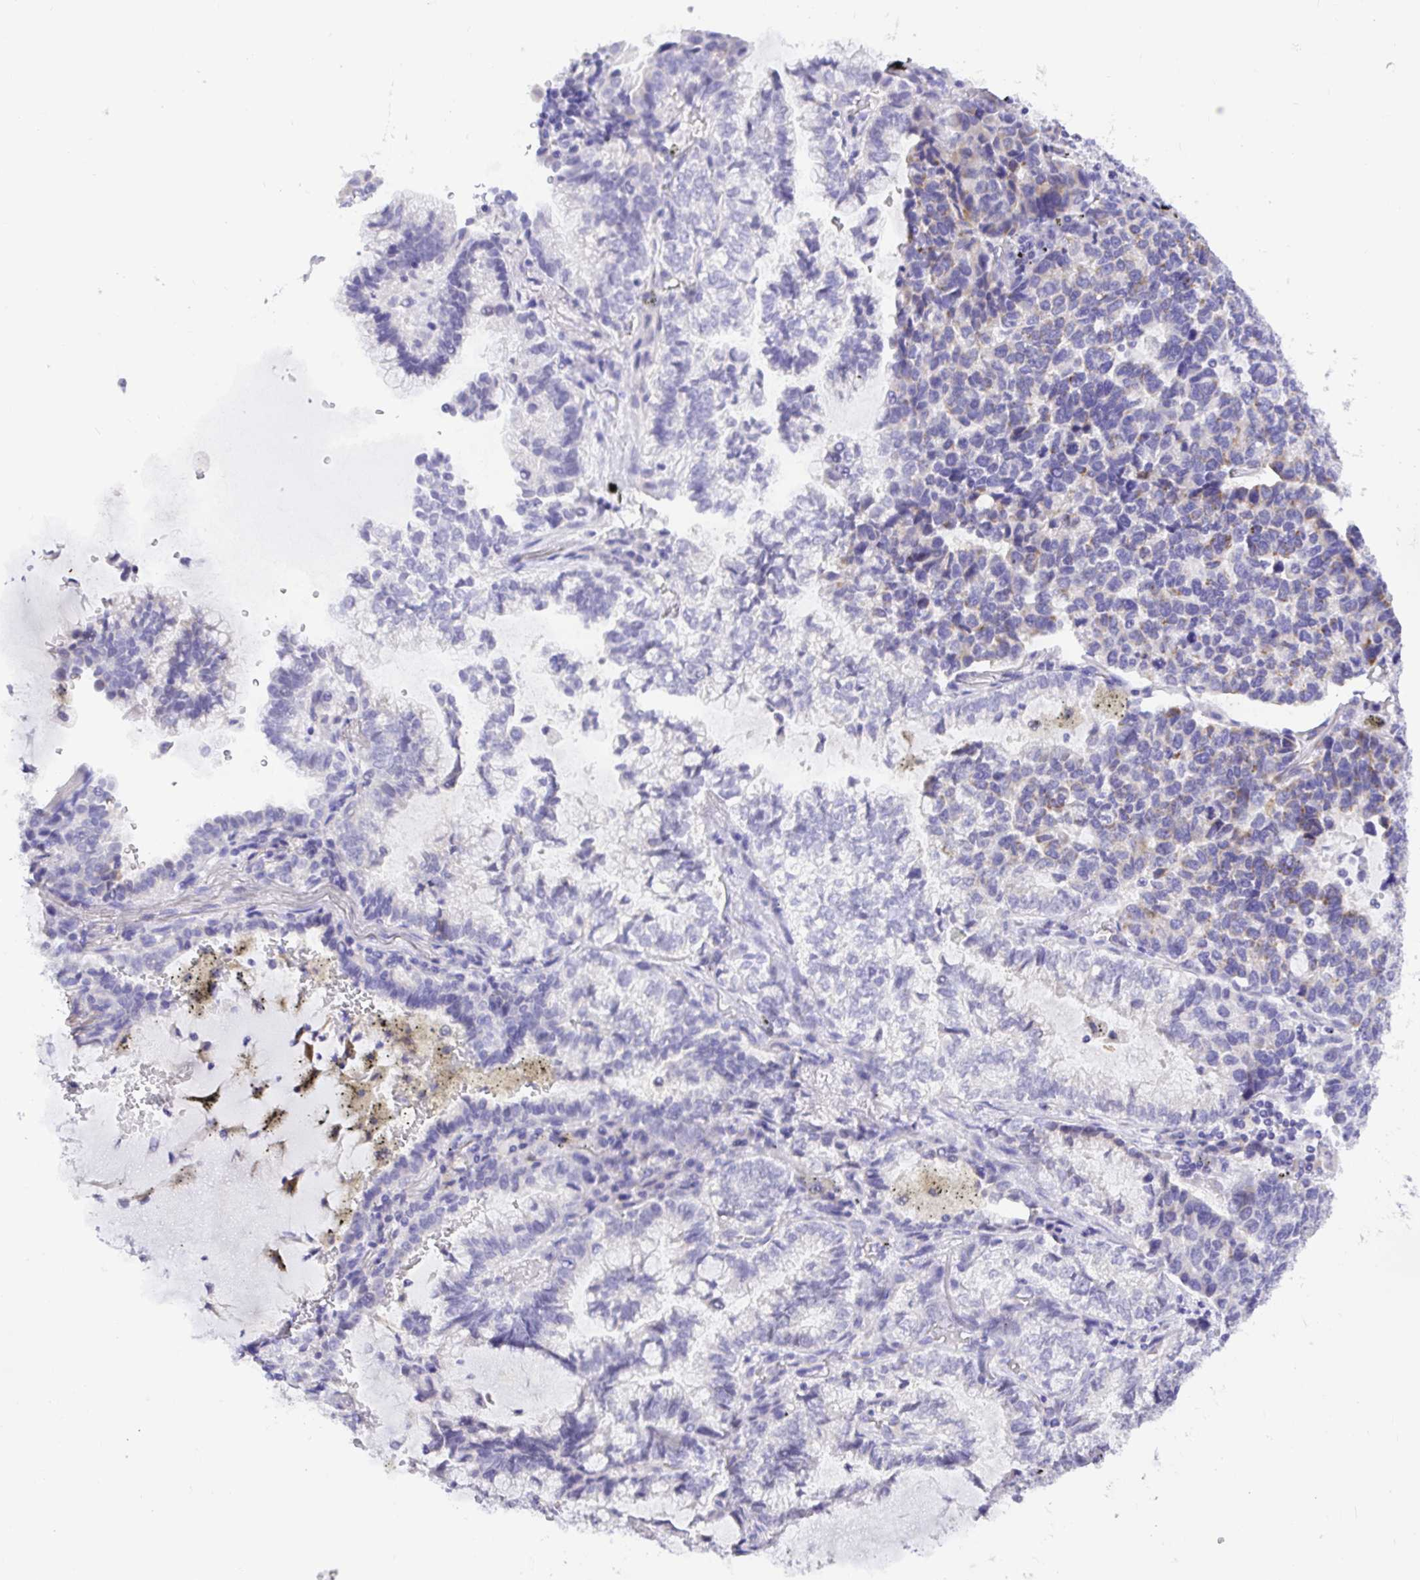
{"staining": {"intensity": "weak", "quantity": "<25%", "location": "cytoplasmic/membranous"}, "tissue": "lung cancer", "cell_type": "Tumor cells", "image_type": "cancer", "snomed": [{"axis": "morphology", "description": "Adenocarcinoma, NOS"}, {"axis": "topography", "description": "Lymph node"}, {"axis": "topography", "description": "Lung"}], "caption": "Human lung adenocarcinoma stained for a protein using IHC reveals no expression in tumor cells.", "gene": "CDO1", "patient": {"sex": "male", "age": 66}}